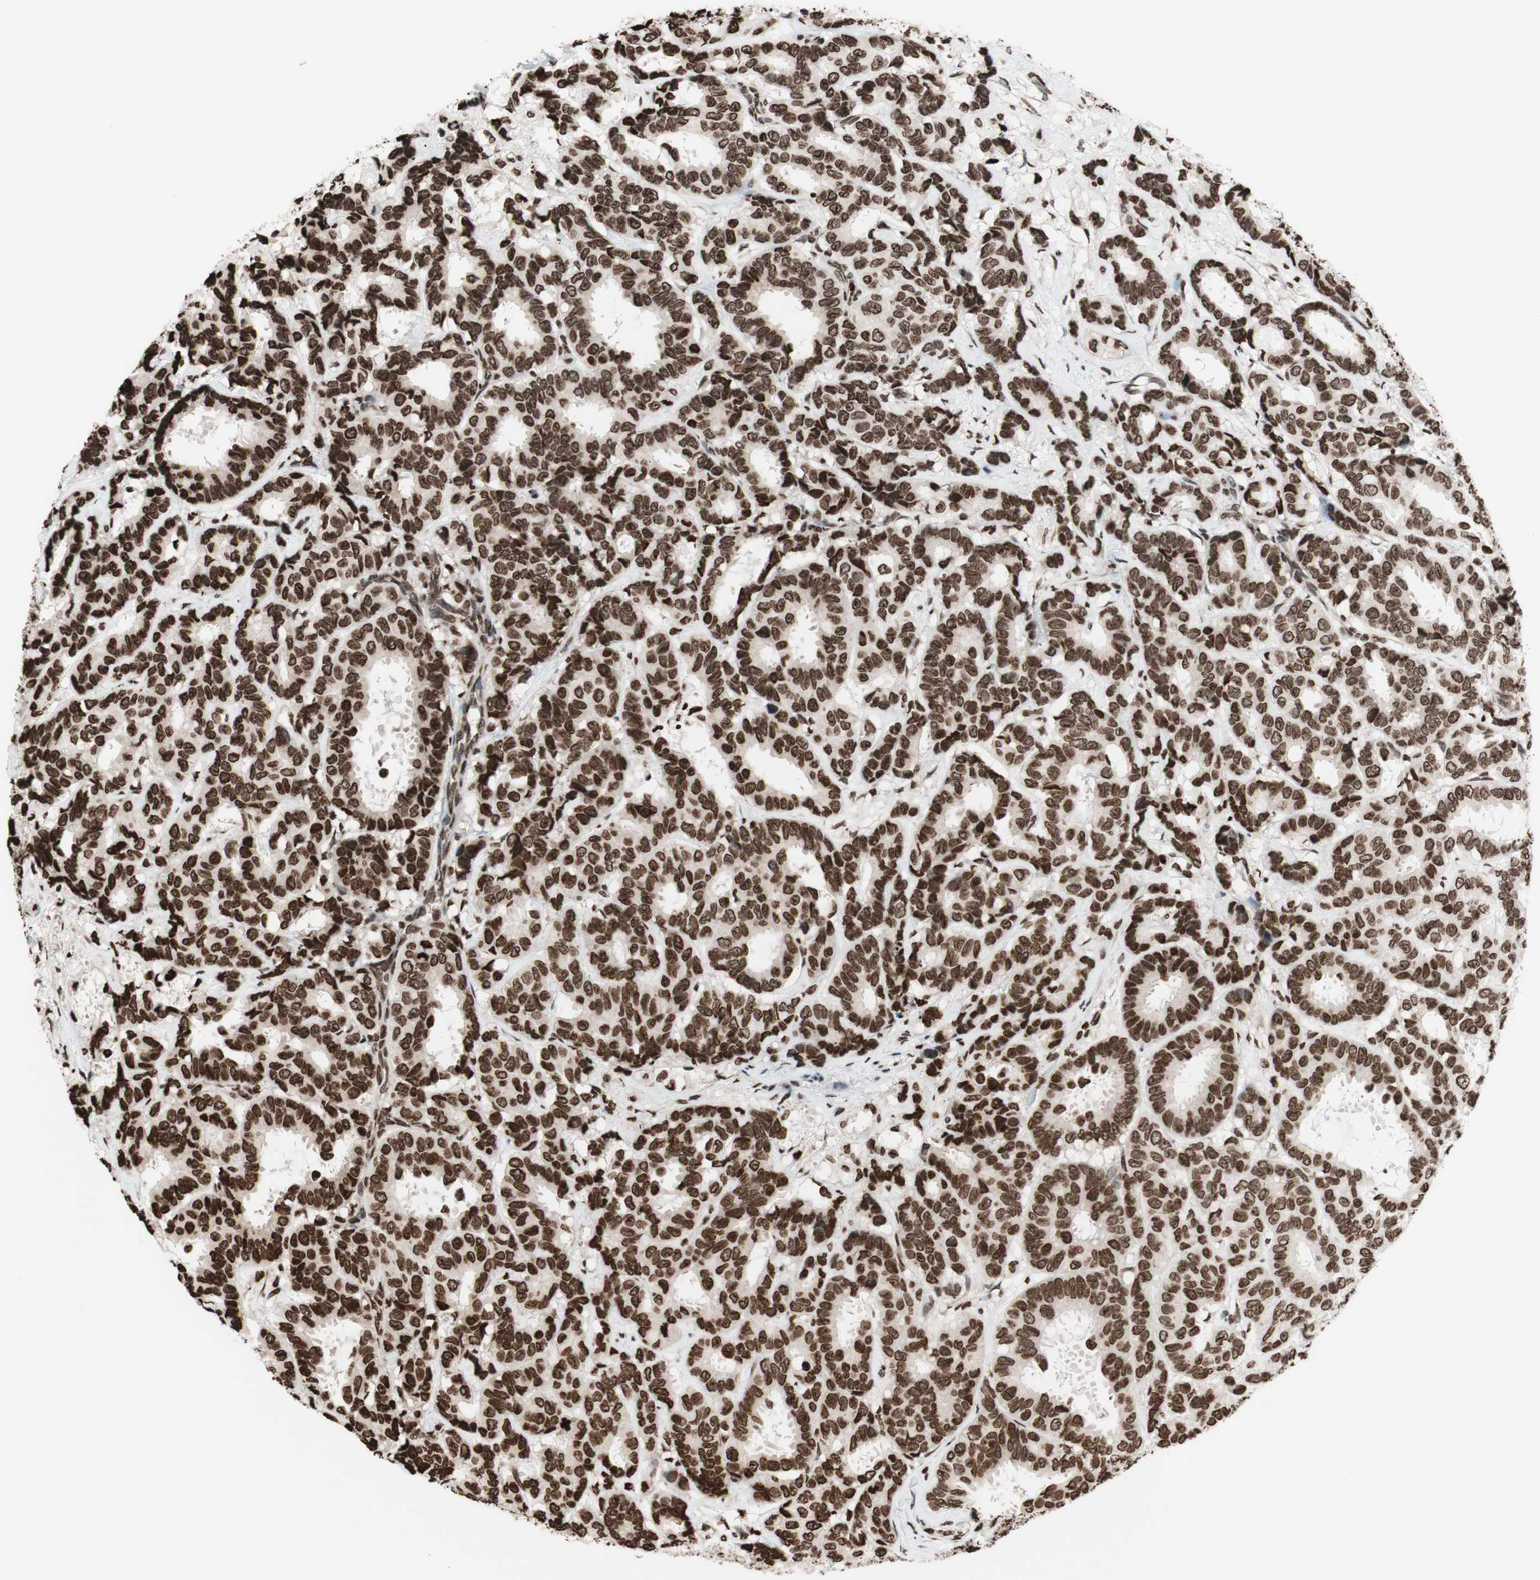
{"staining": {"intensity": "strong", "quantity": ">75%", "location": "nuclear"}, "tissue": "breast cancer", "cell_type": "Tumor cells", "image_type": "cancer", "snomed": [{"axis": "morphology", "description": "Duct carcinoma"}, {"axis": "topography", "description": "Breast"}], "caption": "DAB (3,3'-diaminobenzidine) immunohistochemical staining of human breast cancer demonstrates strong nuclear protein positivity in about >75% of tumor cells.", "gene": "NCOA3", "patient": {"sex": "female", "age": 87}}